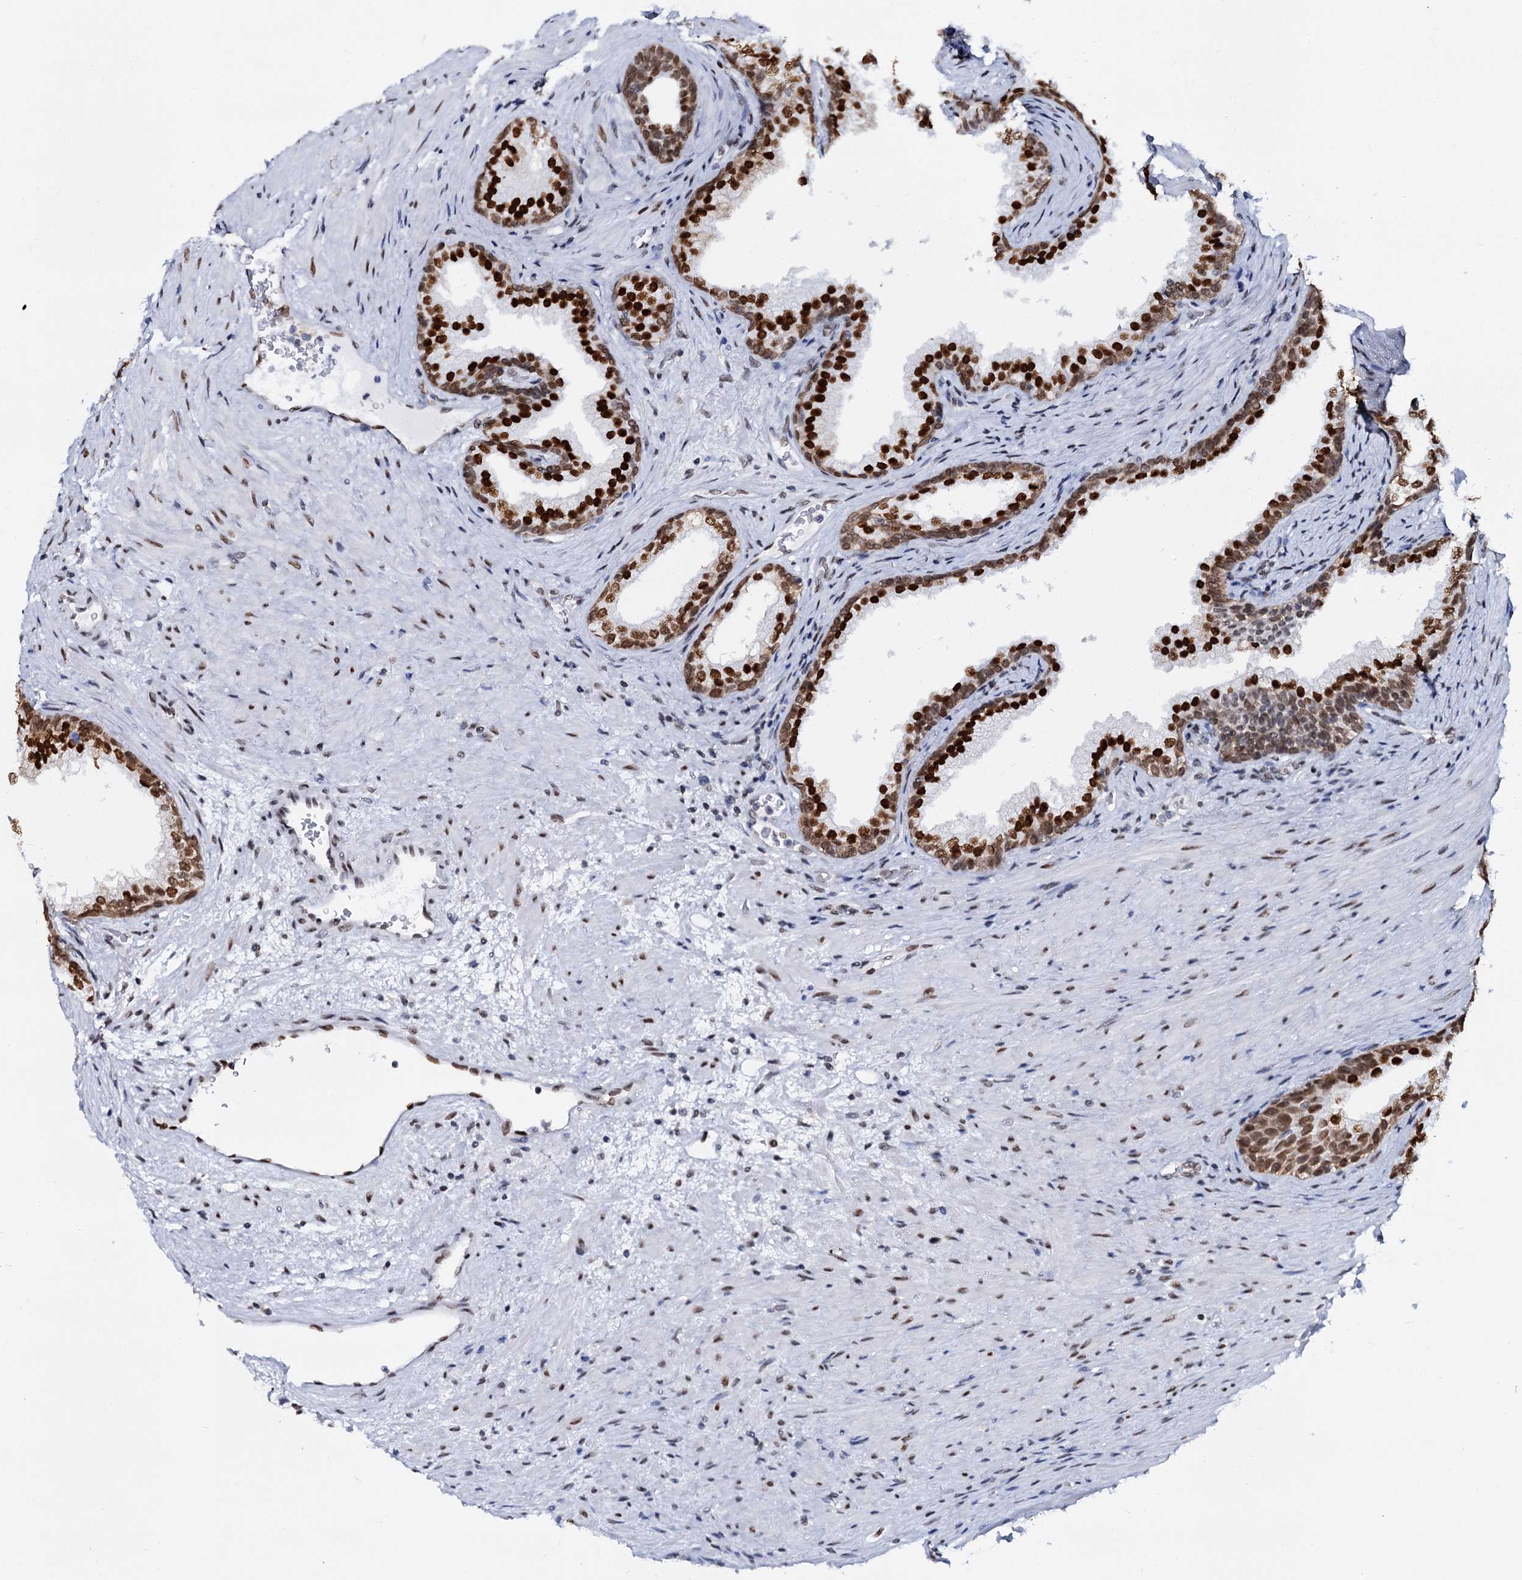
{"staining": {"intensity": "strong", "quantity": ">75%", "location": "nuclear"}, "tissue": "prostate", "cell_type": "Glandular cells", "image_type": "normal", "snomed": [{"axis": "morphology", "description": "Normal tissue, NOS"}, {"axis": "topography", "description": "Prostate"}], "caption": "Unremarkable prostate demonstrates strong nuclear staining in about >75% of glandular cells, visualized by immunohistochemistry.", "gene": "CMAS", "patient": {"sex": "male", "age": 76}}